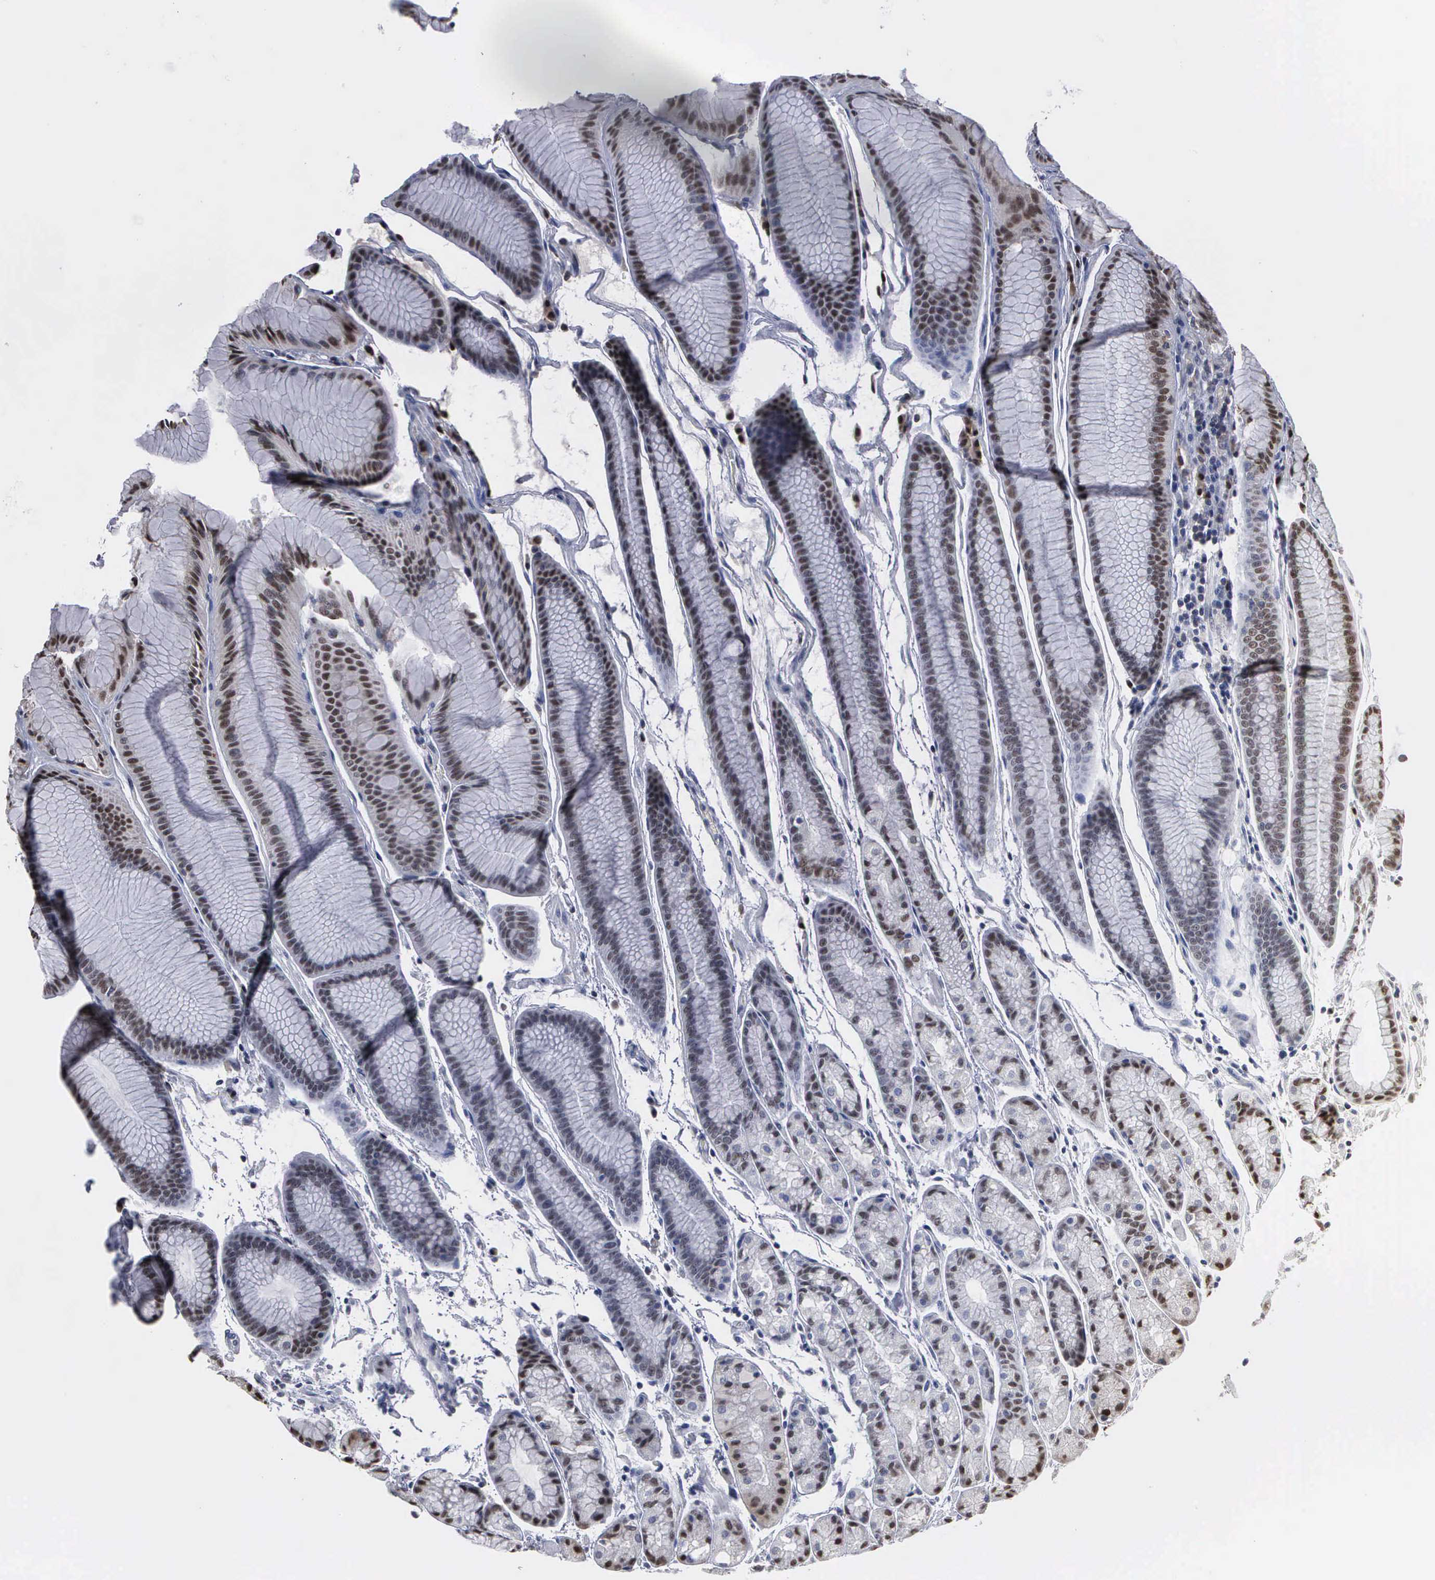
{"staining": {"intensity": "moderate", "quantity": "25%-75%", "location": "nuclear"}, "tissue": "stomach", "cell_type": "Glandular cells", "image_type": "normal", "snomed": [{"axis": "morphology", "description": "Normal tissue, NOS"}, {"axis": "topography", "description": "Stomach, upper"}], "caption": "IHC micrograph of benign stomach: stomach stained using immunohistochemistry reveals medium levels of moderate protein expression localized specifically in the nuclear of glandular cells, appearing as a nuclear brown color.", "gene": "TRMT5", "patient": {"sex": "male", "age": 72}}